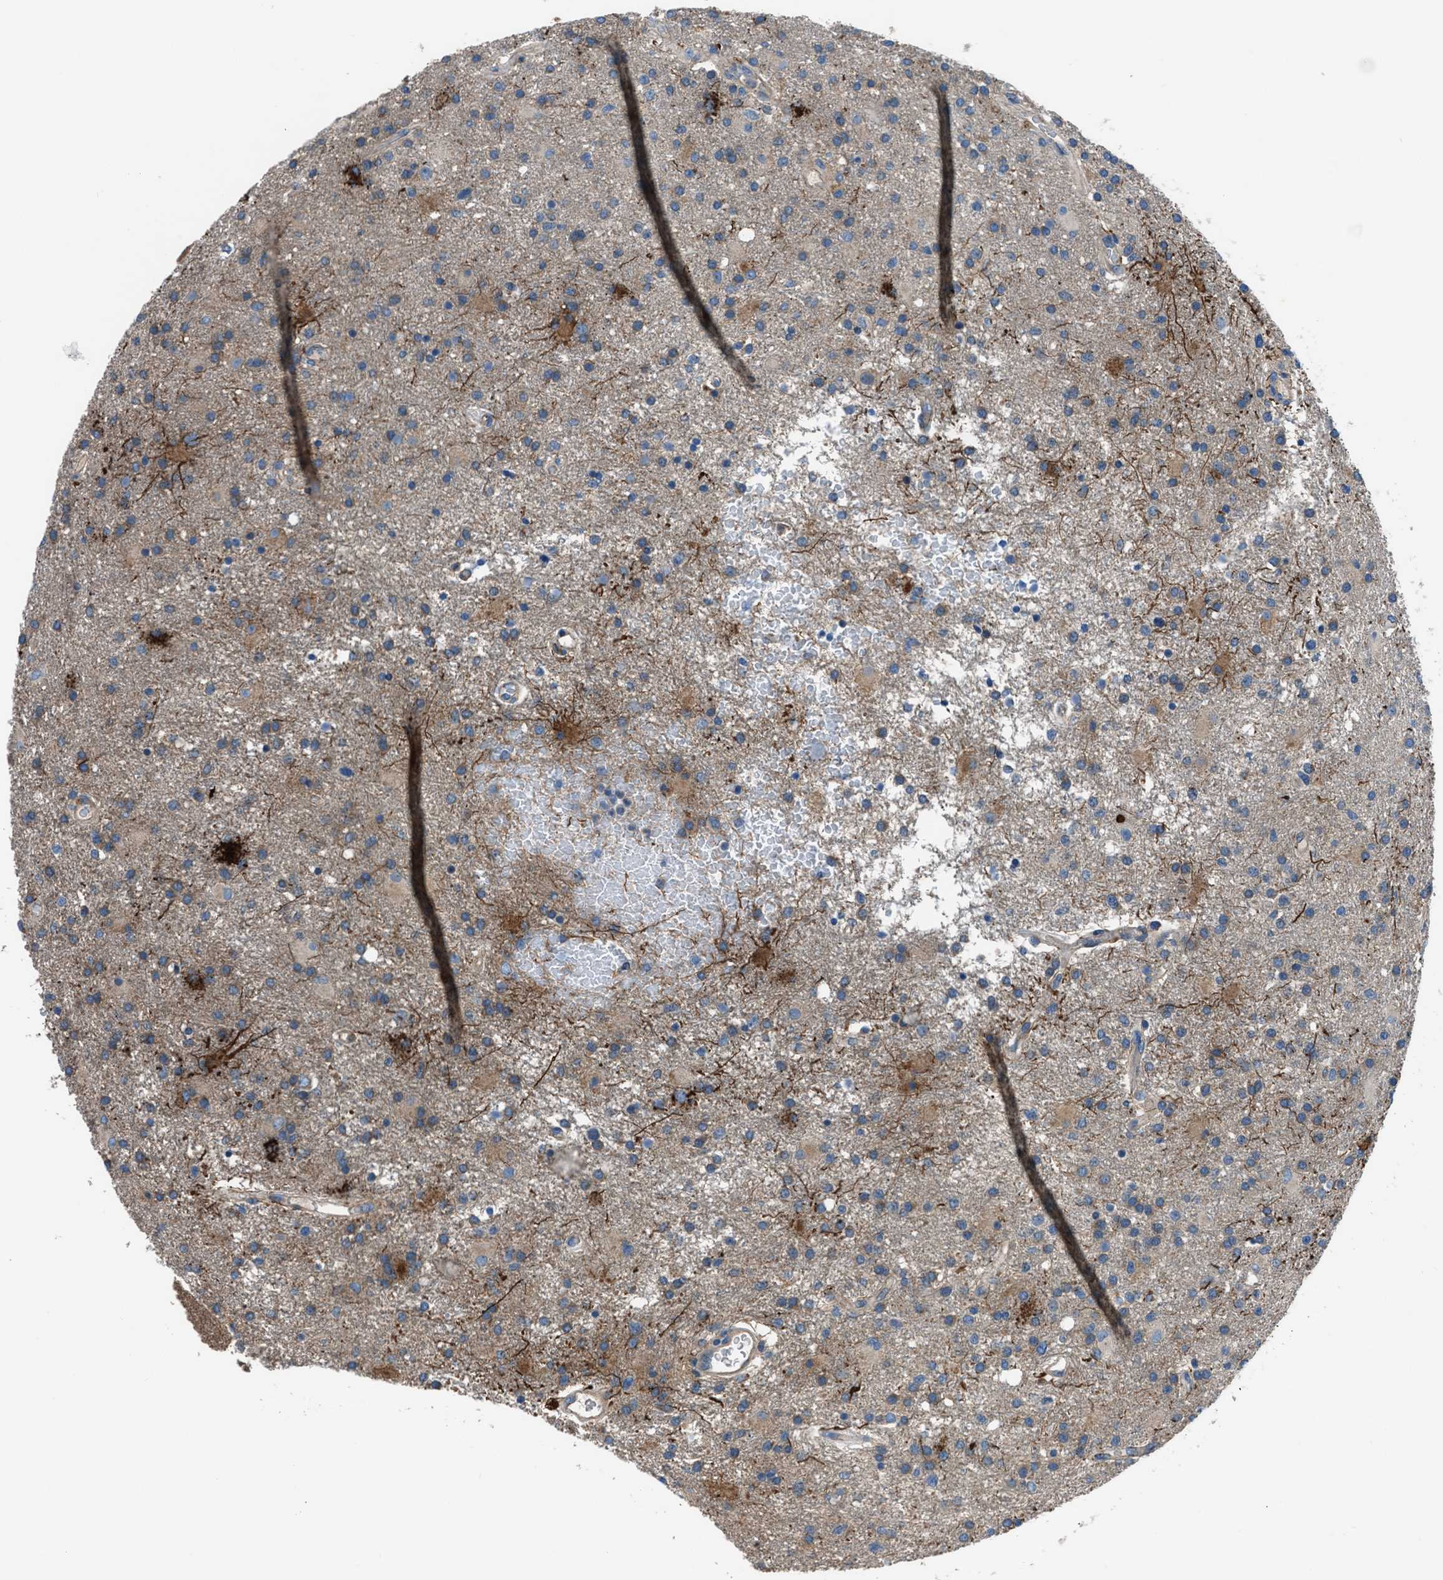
{"staining": {"intensity": "moderate", "quantity": "25%-75%", "location": "cytoplasmic/membranous"}, "tissue": "glioma", "cell_type": "Tumor cells", "image_type": "cancer", "snomed": [{"axis": "morphology", "description": "Glioma, malignant, High grade"}, {"axis": "topography", "description": "Brain"}], "caption": "Protein analysis of malignant high-grade glioma tissue shows moderate cytoplasmic/membranous expression in approximately 25%-75% of tumor cells.", "gene": "SLC38A6", "patient": {"sex": "male", "age": 72}}